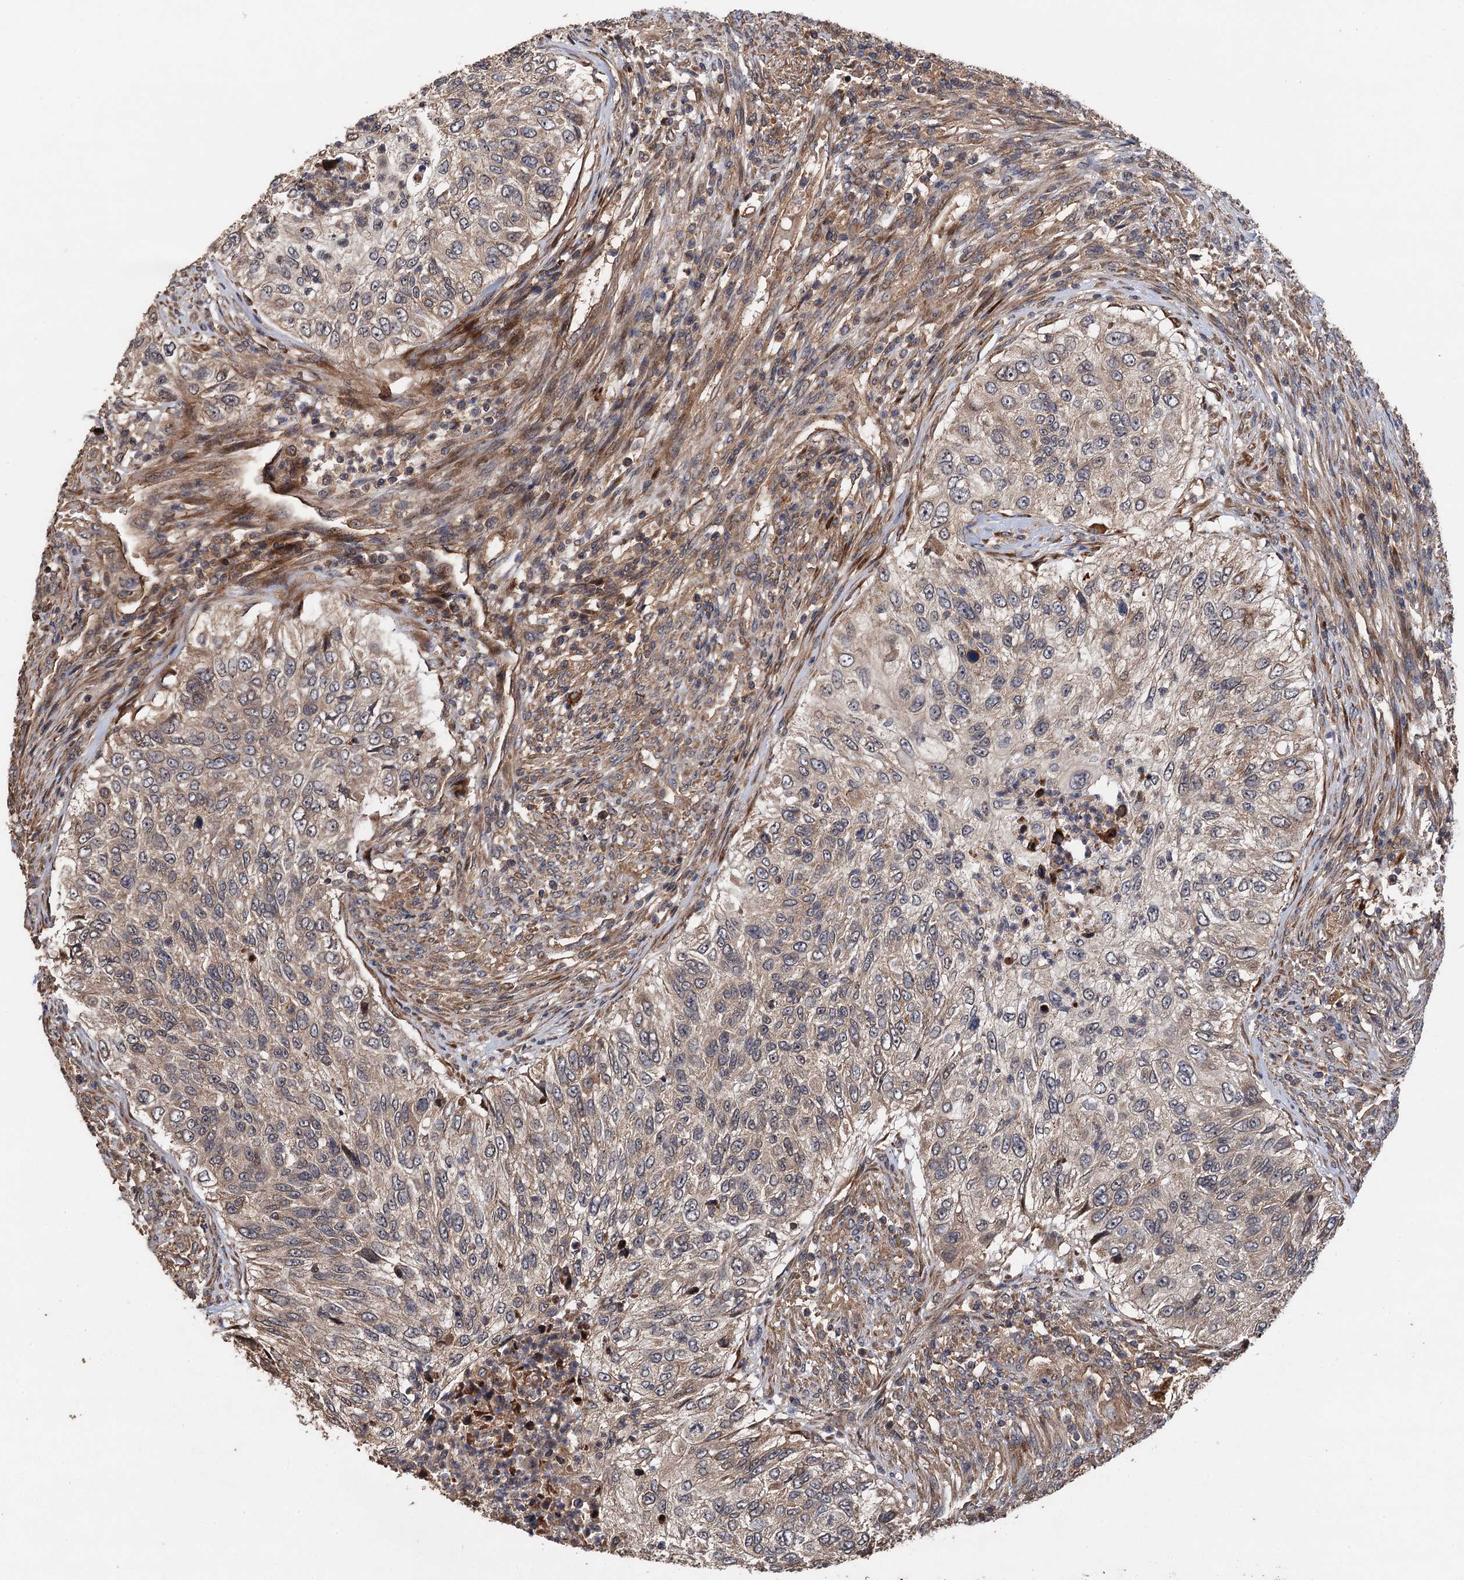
{"staining": {"intensity": "weak", "quantity": "25%-75%", "location": "cytoplasmic/membranous"}, "tissue": "urothelial cancer", "cell_type": "Tumor cells", "image_type": "cancer", "snomed": [{"axis": "morphology", "description": "Urothelial carcinoma, High grade"}, {"axis": "topography", "description": "Urinary bladder"}], "caption": "Protein staining of urothelial carcinoma (high-grade) tissue shows weak cytoplasmic/membranous staining in approximately 25%-75% of tumor cells.", "gene": "TMEM39B", "patient": {"sex": "female", "age": 60}}